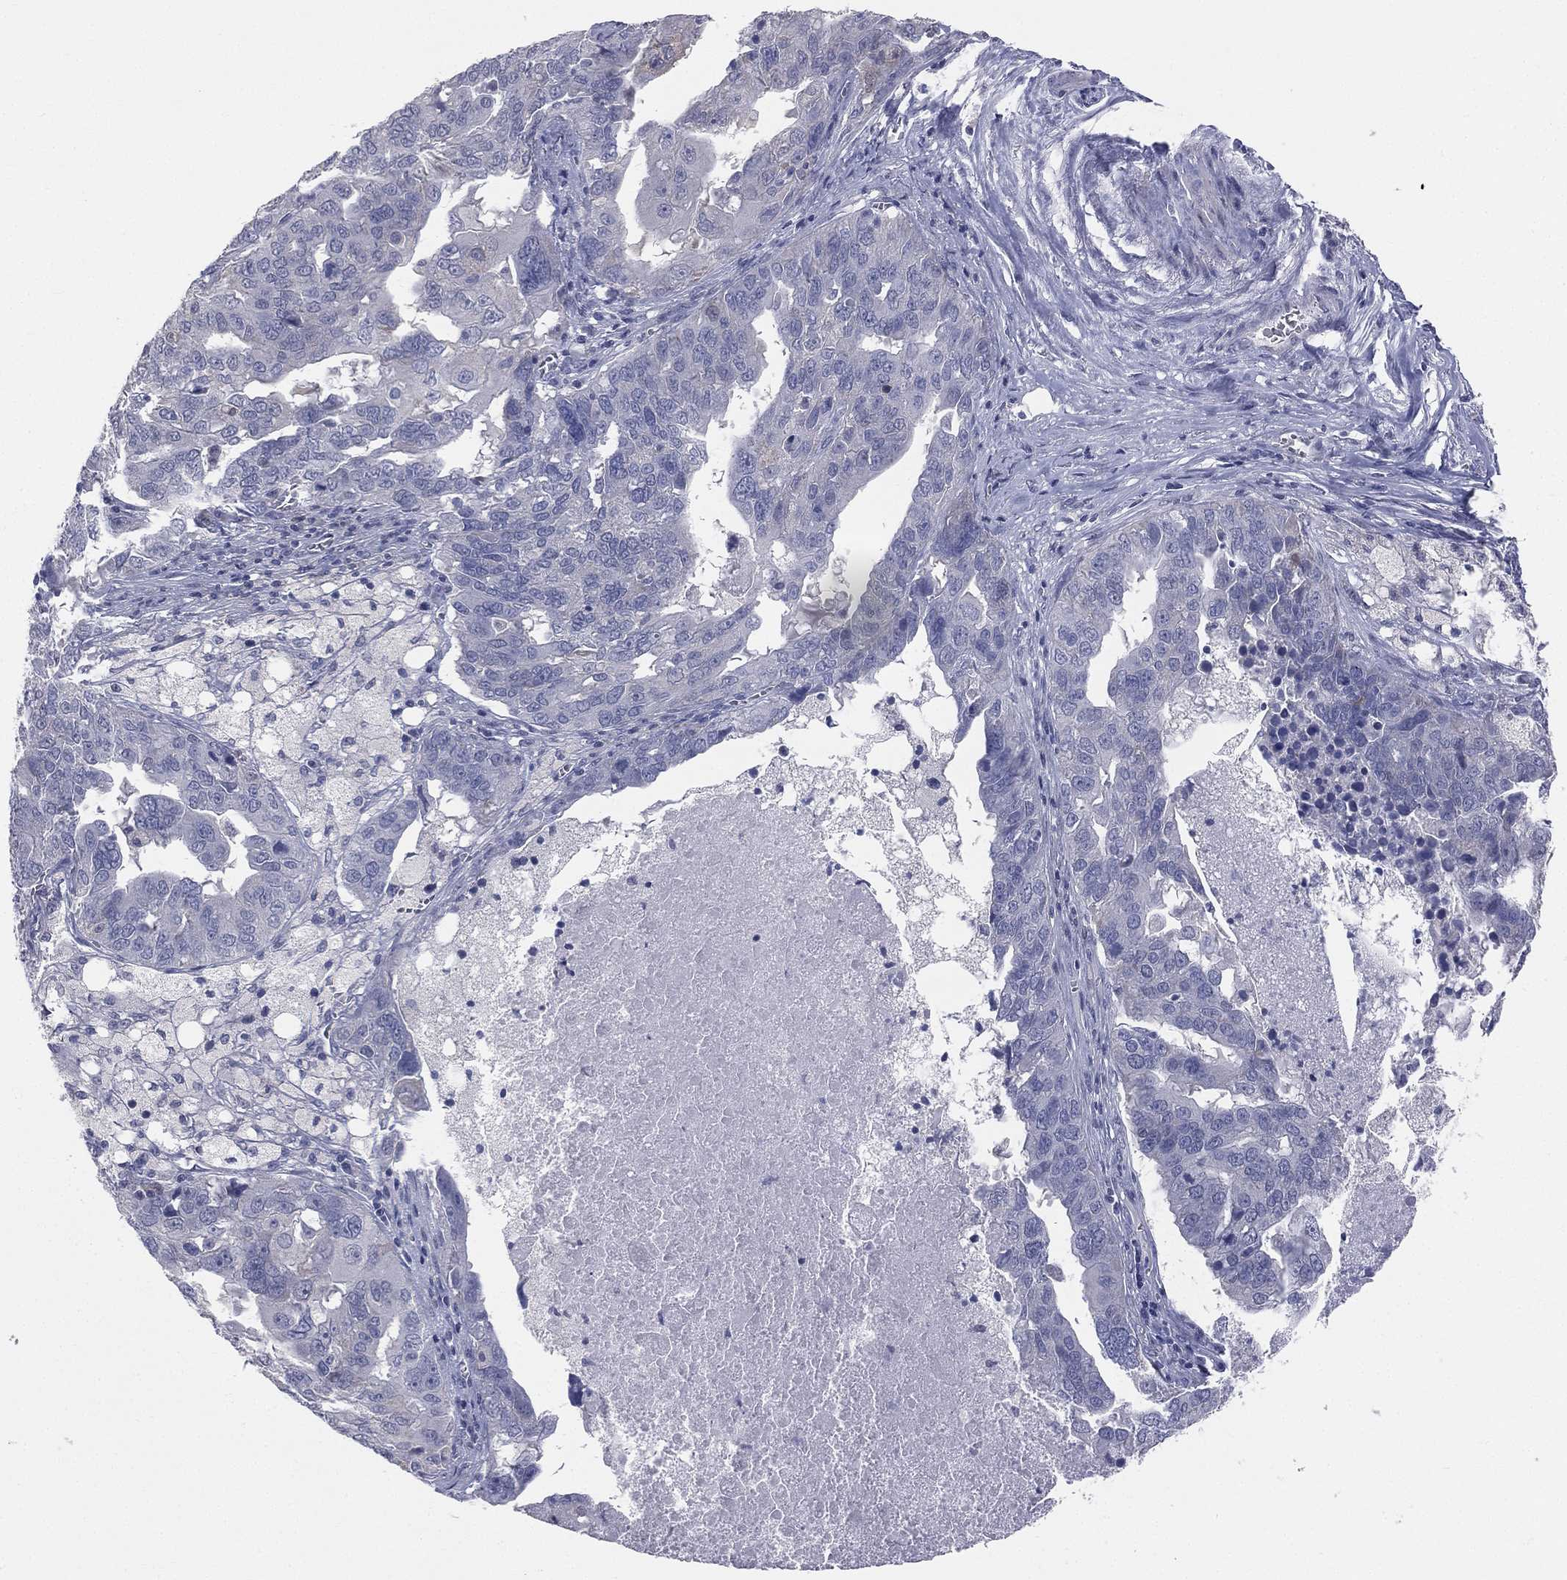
{"staining": {"intensity": "negative", "quantity": "none", "location": "none"}, "tissue": "ovarian cancer", "cell_type": "Tumor cells", "image_type": "cancer", "snomed": [{"axis": "morphology", "description": "Carcinoma, endometroid"}, {"axis": "topography", "description": "Soft tissue"}, {"axis": "topography", "description": "Ovary"}], "caption": "High power microscopy photomicrograph of an IHC histopathology image of endometroid carcinoma (ovarian), revealing no significant staining in tumor cells.", "gene": "DMKN", "patient": {"sex": "female", "age": 52}}